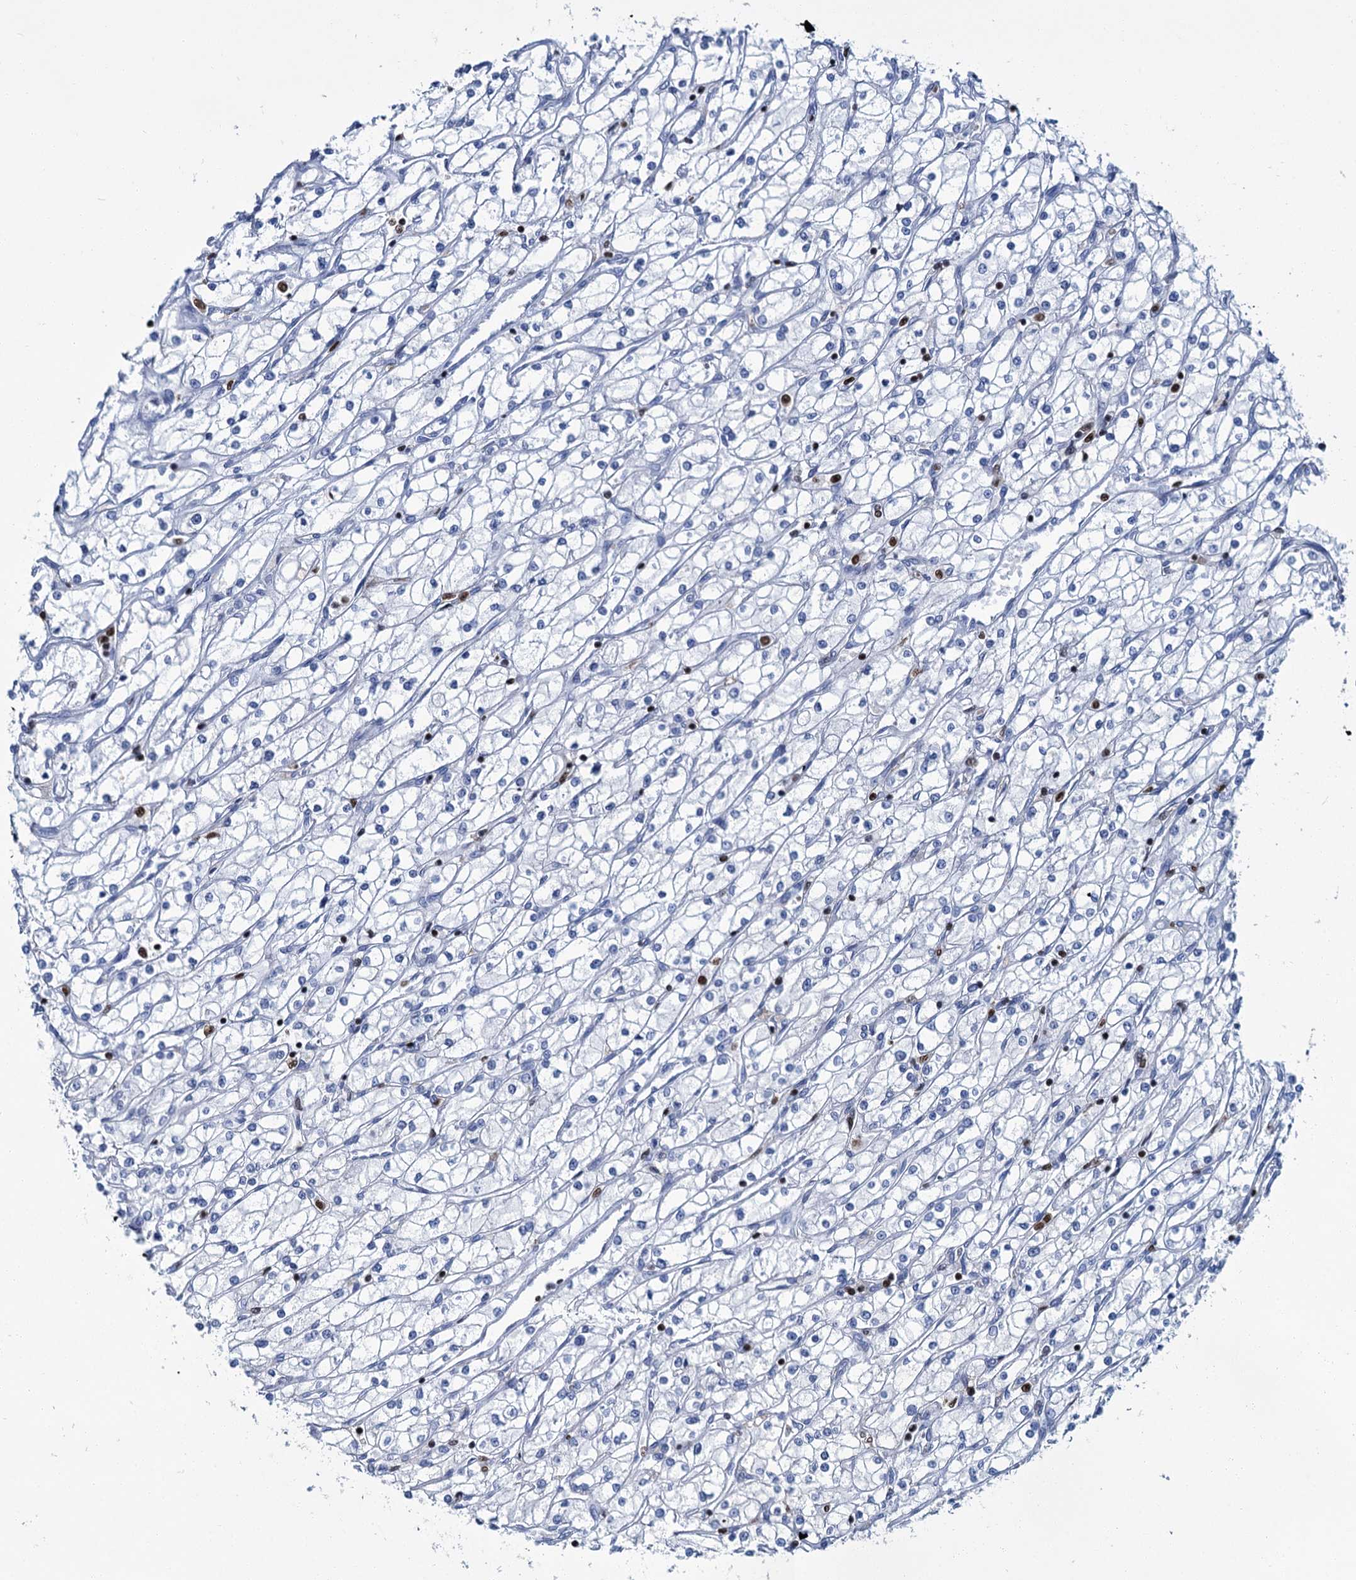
{"staining": {"intensity": "negative", "quantity": "none", "location": "none"}, "tissue": "renal cancer", "cell_type": "Tumor cells", "image_type": "cancer", "snomed": [{"axis": "morphology", "description": "Adenocarcinoma, NOS"}, {"axis": "topography", "description": "Kidney"}], "caption": "Protein analysis of adenocarcinoma (renal) exhibits no significant positivity in tumor cells.", "gene": "CELF2", "patient": {"sex": "male", "age": 80}}